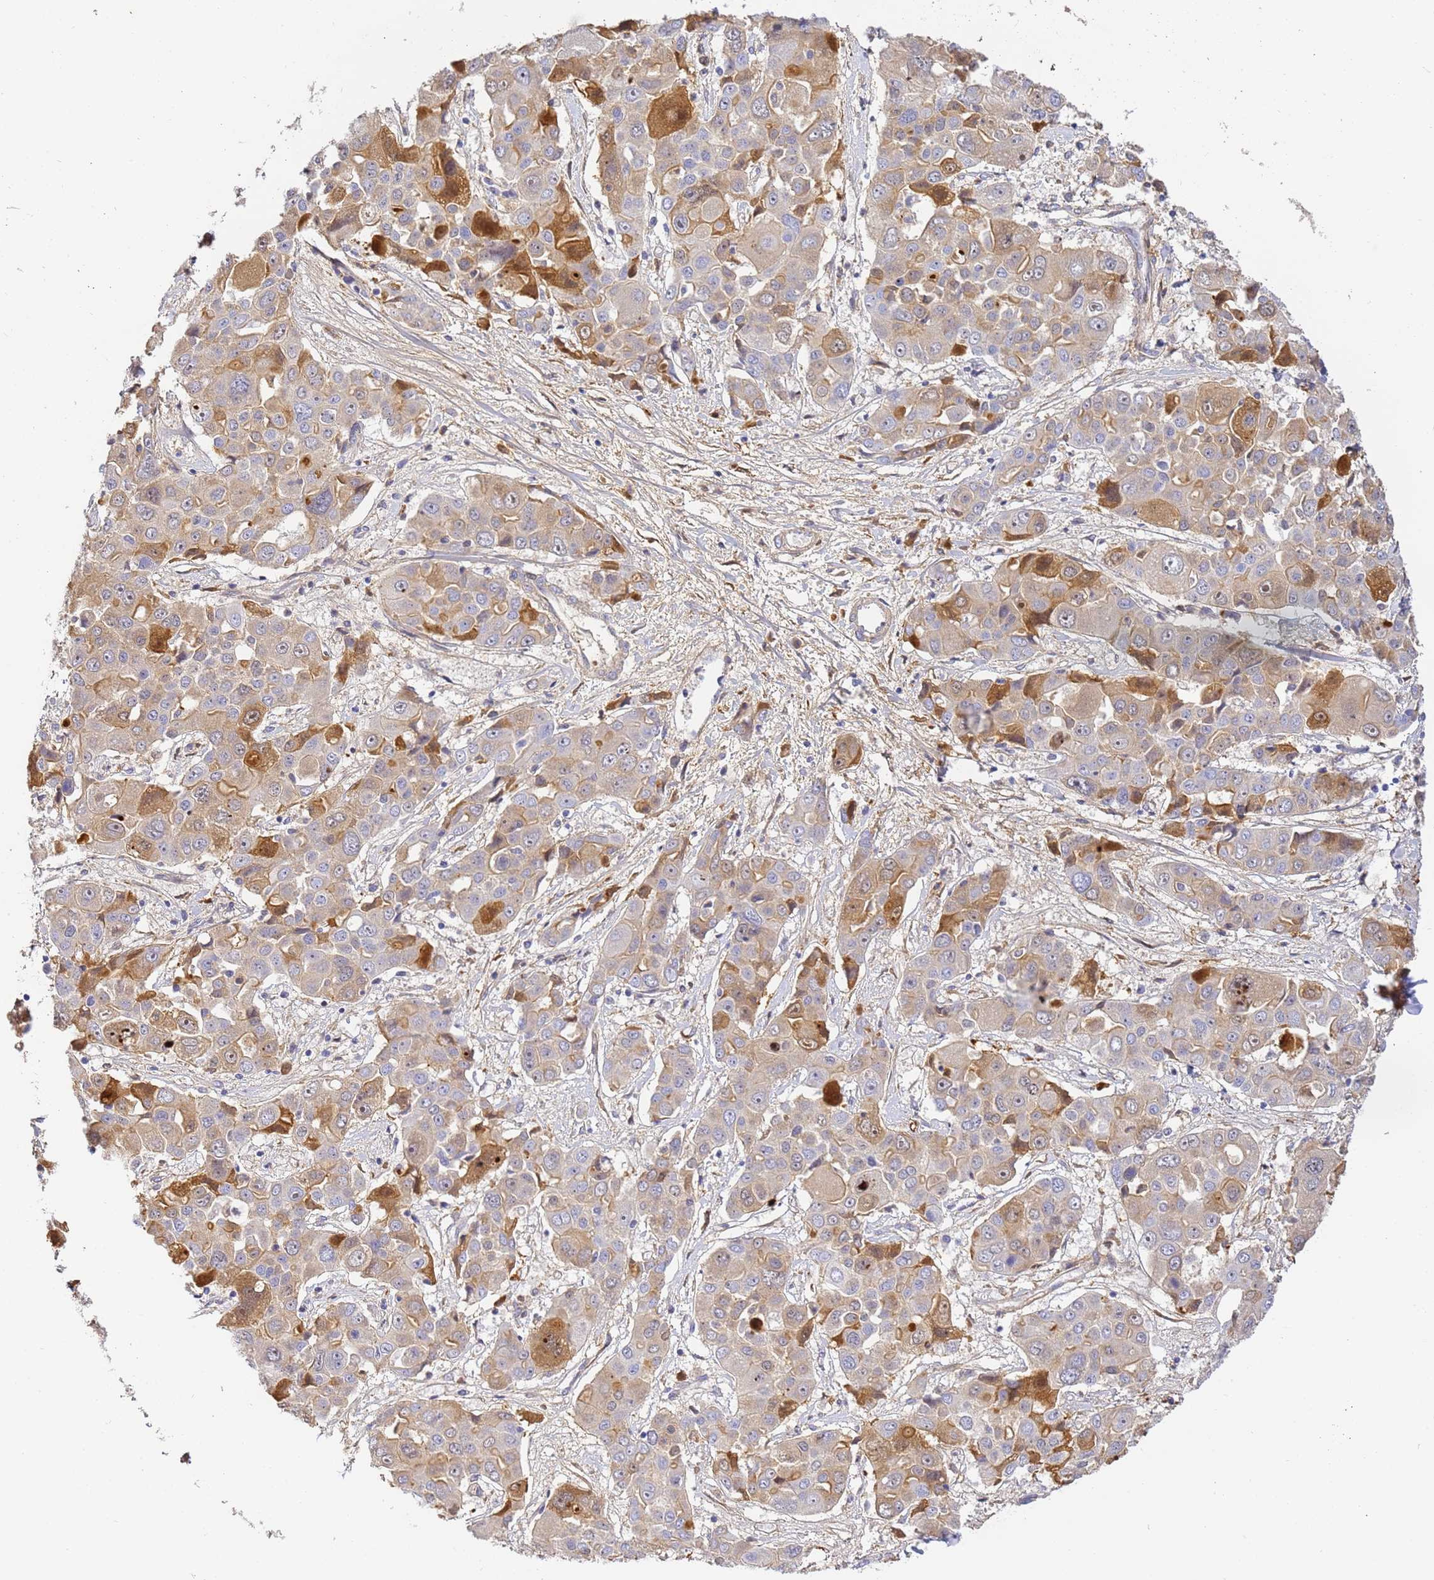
{"staining": {"intensity": "moderate", "quantity": "<25%", "location": "cytoplasmic/membranous"}, "tissue": "liver cancer", "cell_type": "Tumor cells", "image_type": "cancer", "snomed": [{"axis": "morphology", "description": "Cholangiocarcinoma"}, {"axis": "topography", "description": "Liver"}], "caption": "Cholangiocarcinoma (liver) was stained to show a protein in brown. There is low levels of moderate cytoplasmic/membranous positivity in about <25% of tumor cells. Using DAB (3,3'-diaminobenzidine) (brown) and hematoxylin (blue) stains, captured at high magnification using brightfield microscopy.", "gene": "CFH", "patient": {"sex": "male", "age": 67}}